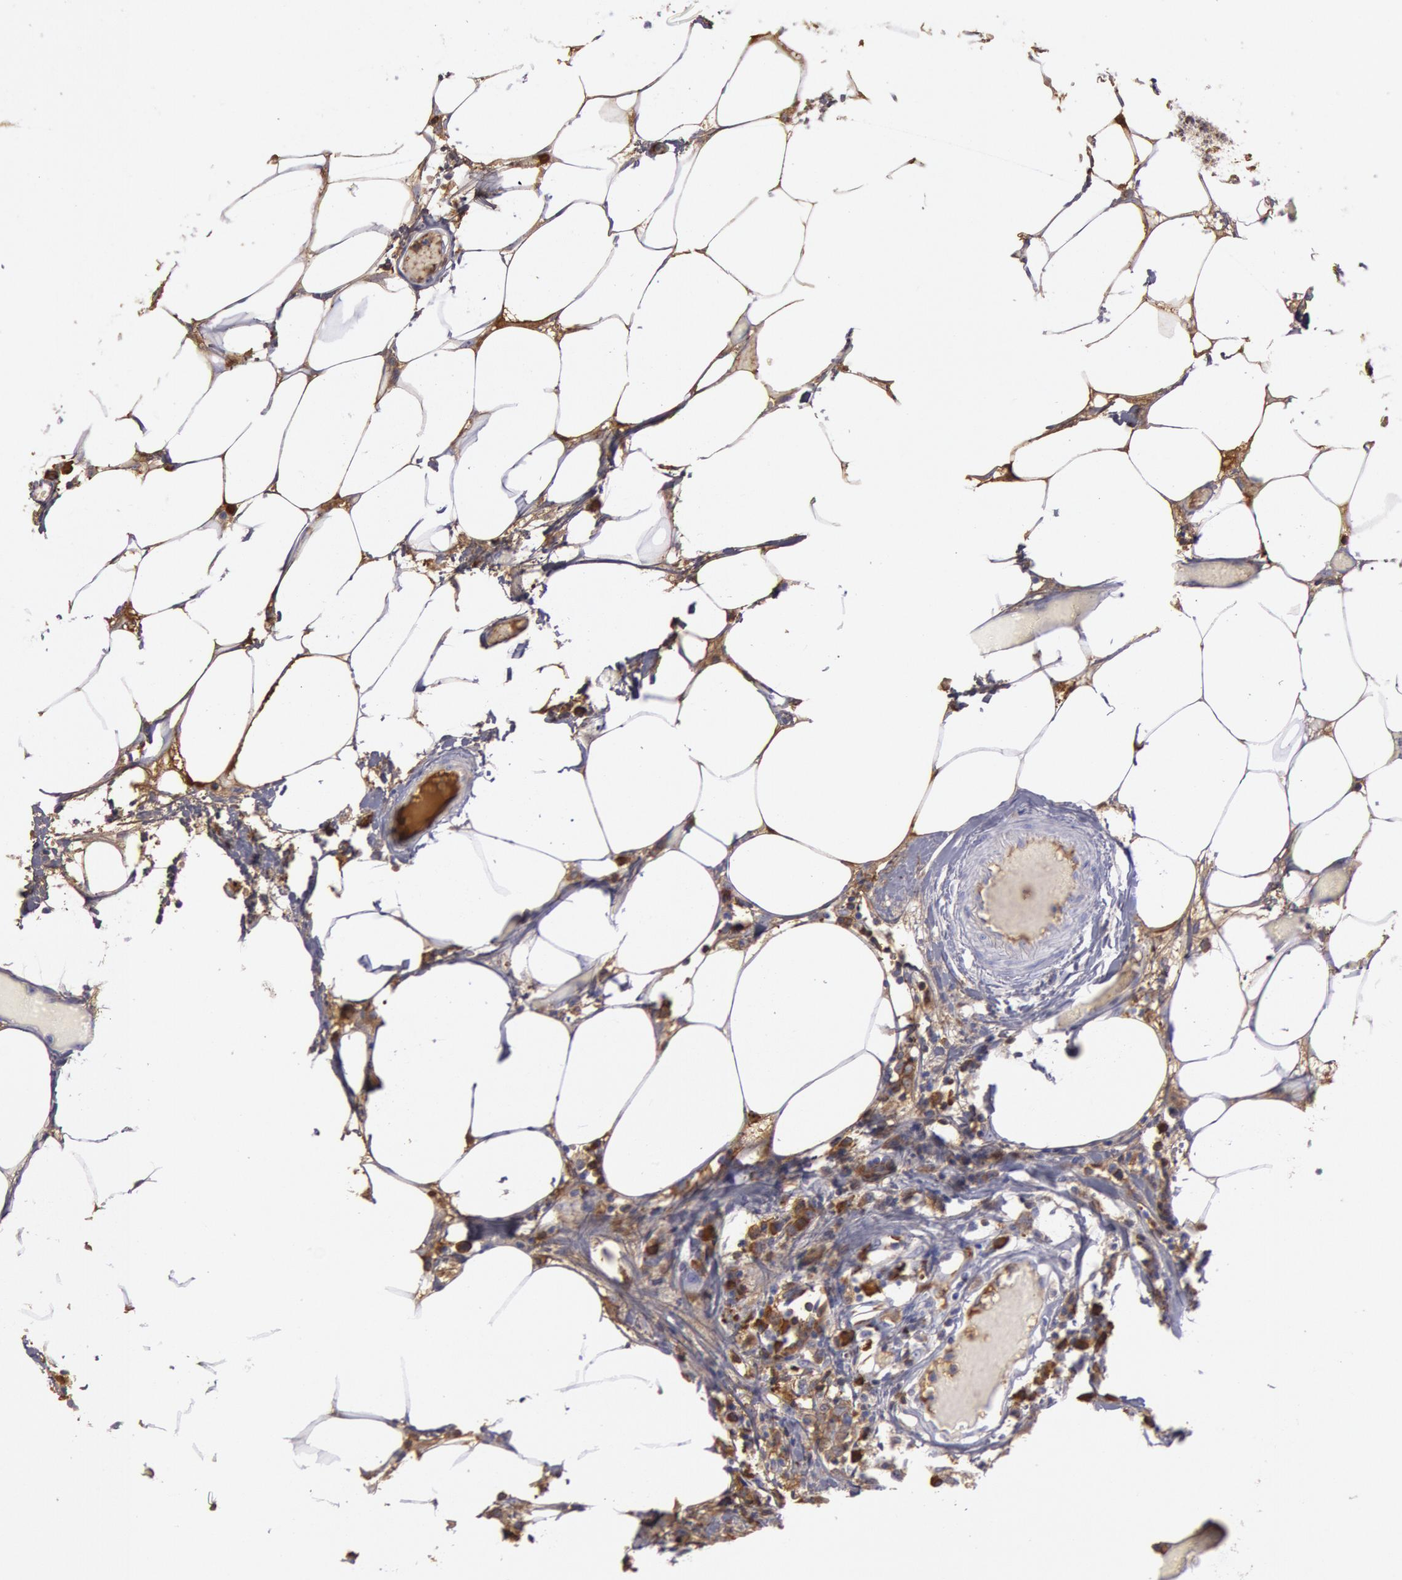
{"staining": {"intensity": "moderate", "quantity": "25%-75%", "location": "cytoplasmic/membranous"}, "tissue": "lymphoma", "cell_type": "Tumor cells", "image_type": "cancer", "snomed": [{"axis": "morphology", "description": "Malignant lymphoma, non-Hodgkin's type, High grade"}, {"axis": "topography", "description": "Colon"}], "caption": "Moderate cytoplasmic/membranous positivity for a protein is identified in approximately 25%-75% of tumor cells of lymphoma using IHC.", "gene": "IGHG1", "patient": {"sex": "male", "age": 82}}